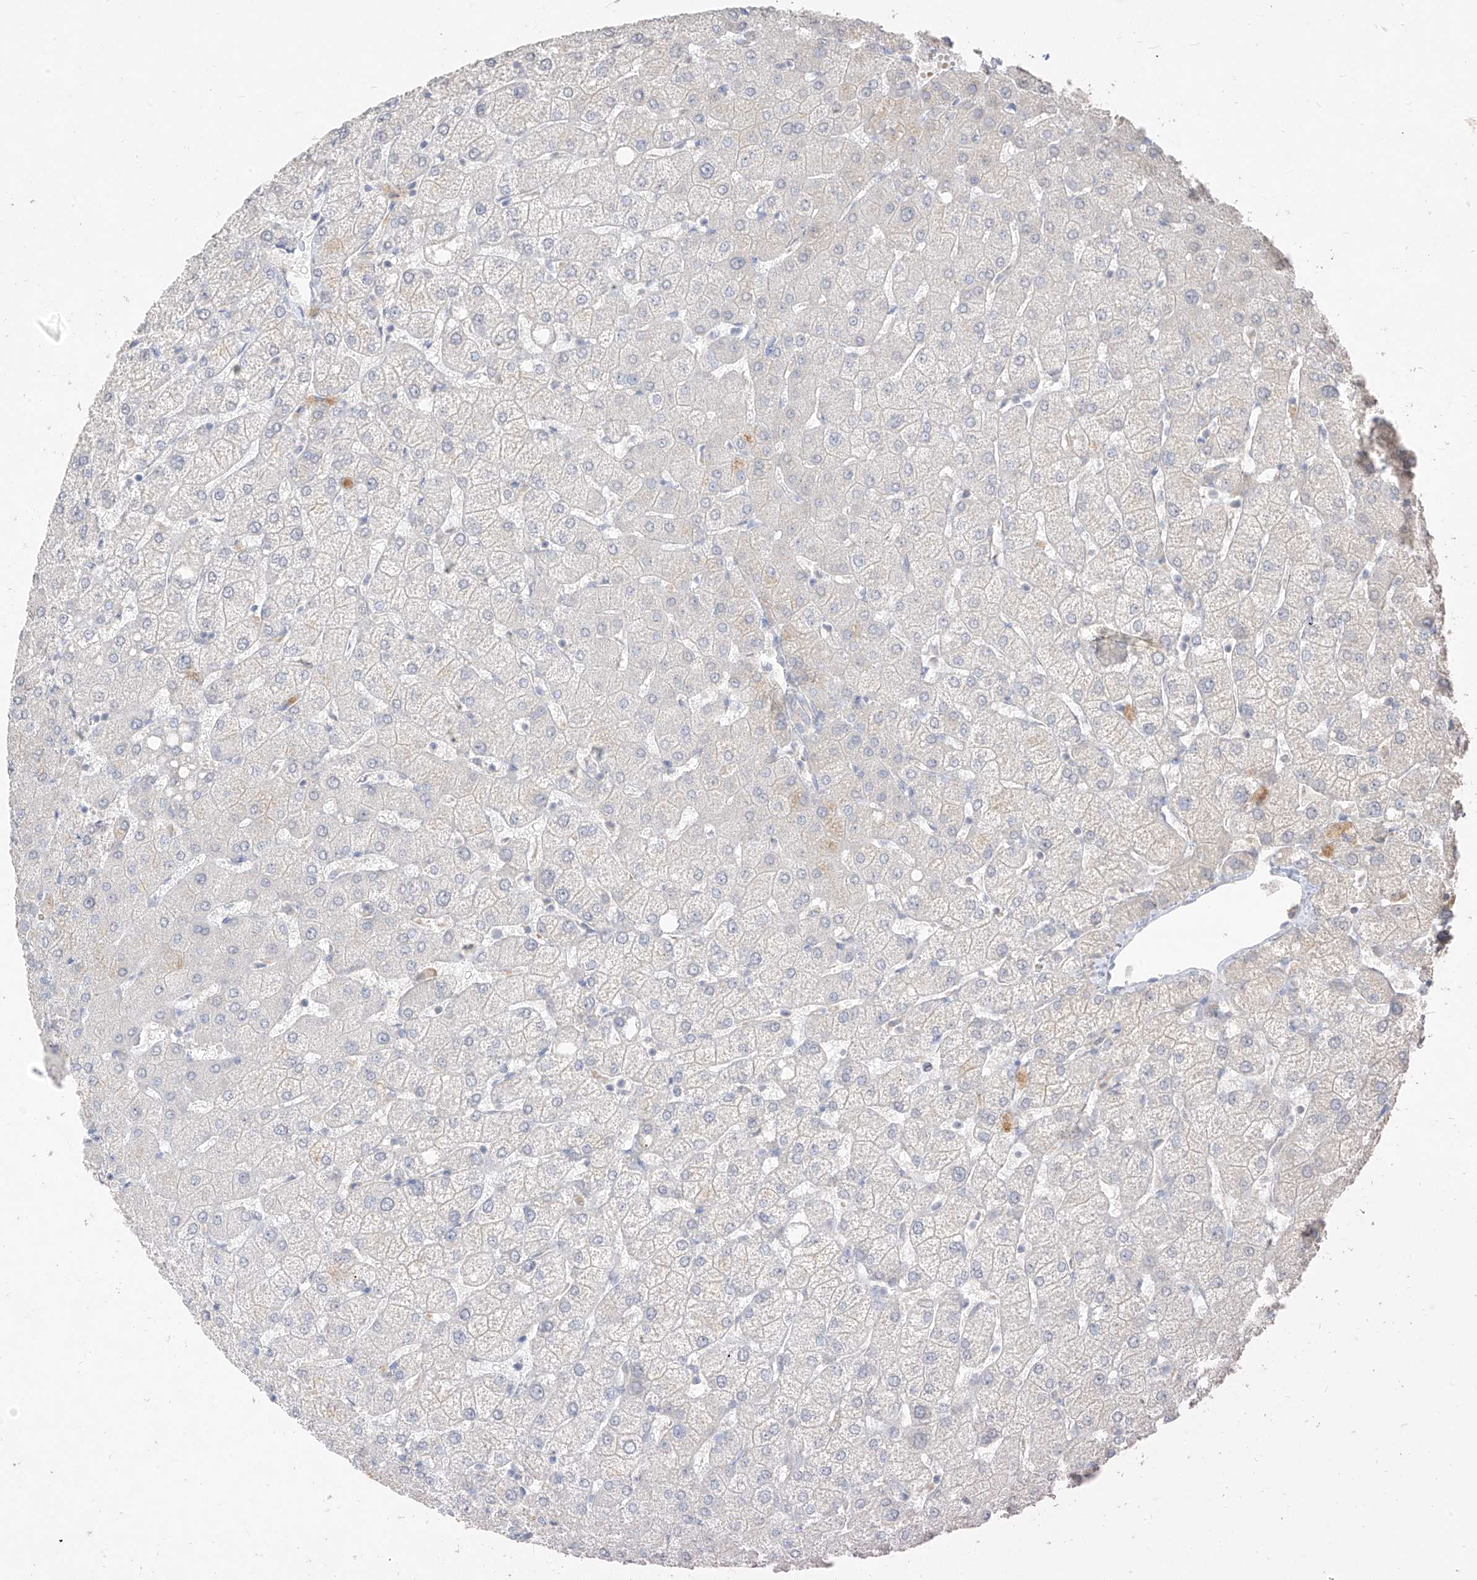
{"staining": {"intensity": "negative", "quantity": "none", "location": "none"}, "tissue": "liver", "cell_type": "Cholangiocytes", "image_type": "normal", "snomed": [{"axis": "morphology", "description": "Normal tissue, NOS"}, {"axis": "topography", "description": "Liver"}], "caption": "This is an immunohistochemistry histopathology image of unremarkable liver. There is no positivity in cholangiocytes.", "gene": "ZZEF1", "patient": {"sex": "female", "age": 54}}